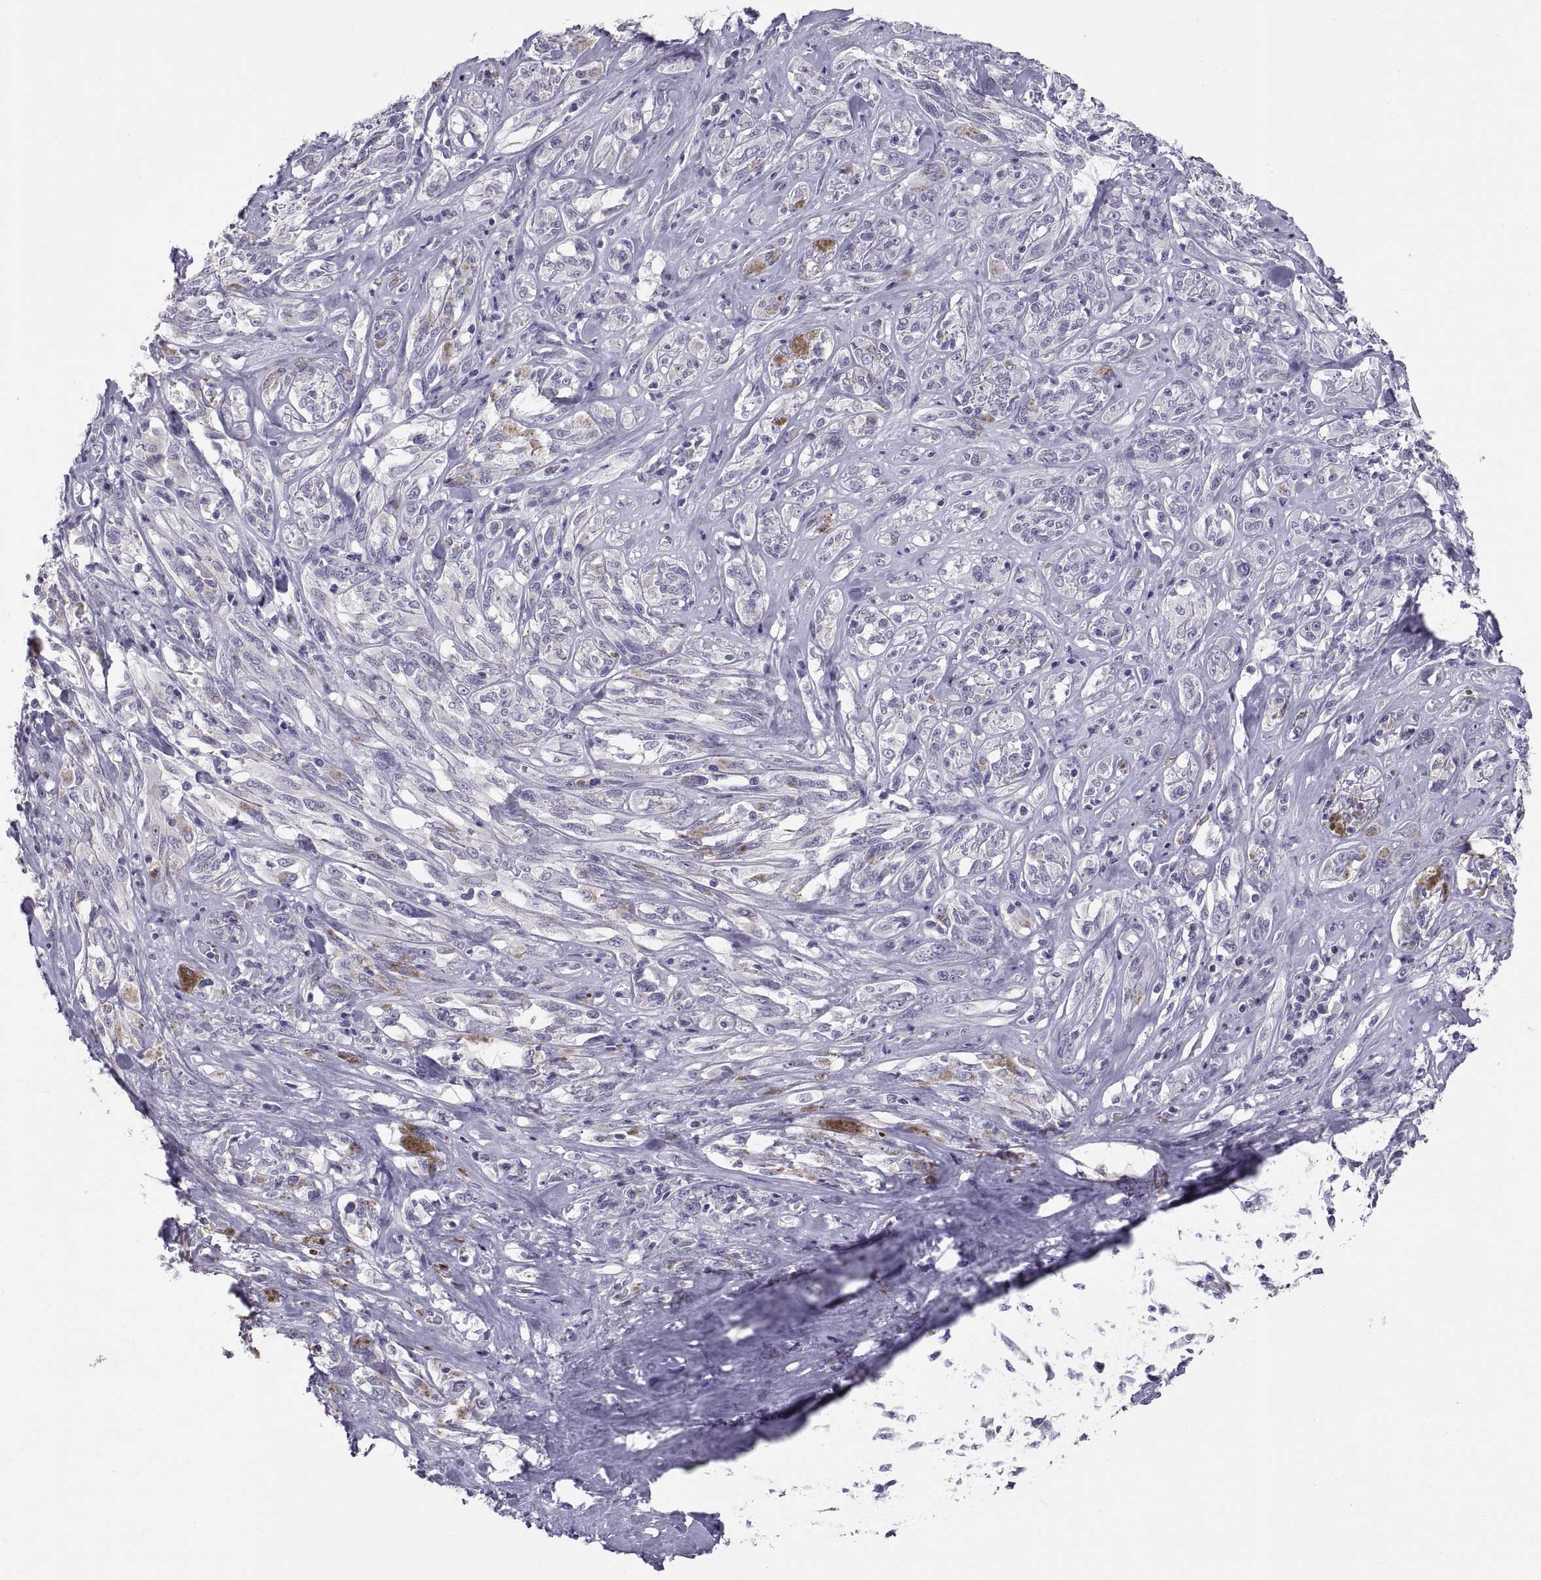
{"staining": {"intensity": "negative", "quantity": "none", "location": "none"}, "tissue": "melanoma", "cell_type": "Tumor cells", "image_type": "cancer", "snomed": [{"axis": "morphology", "description": "Malignant melanoma, NOS"}, {"axis": "topography", "description": "Skin"}], "caption": "Tumor cells show no significant positivity in malignant melanoma.", "gene": "PTN", "patient": {"sex": "female", "age": 91}}